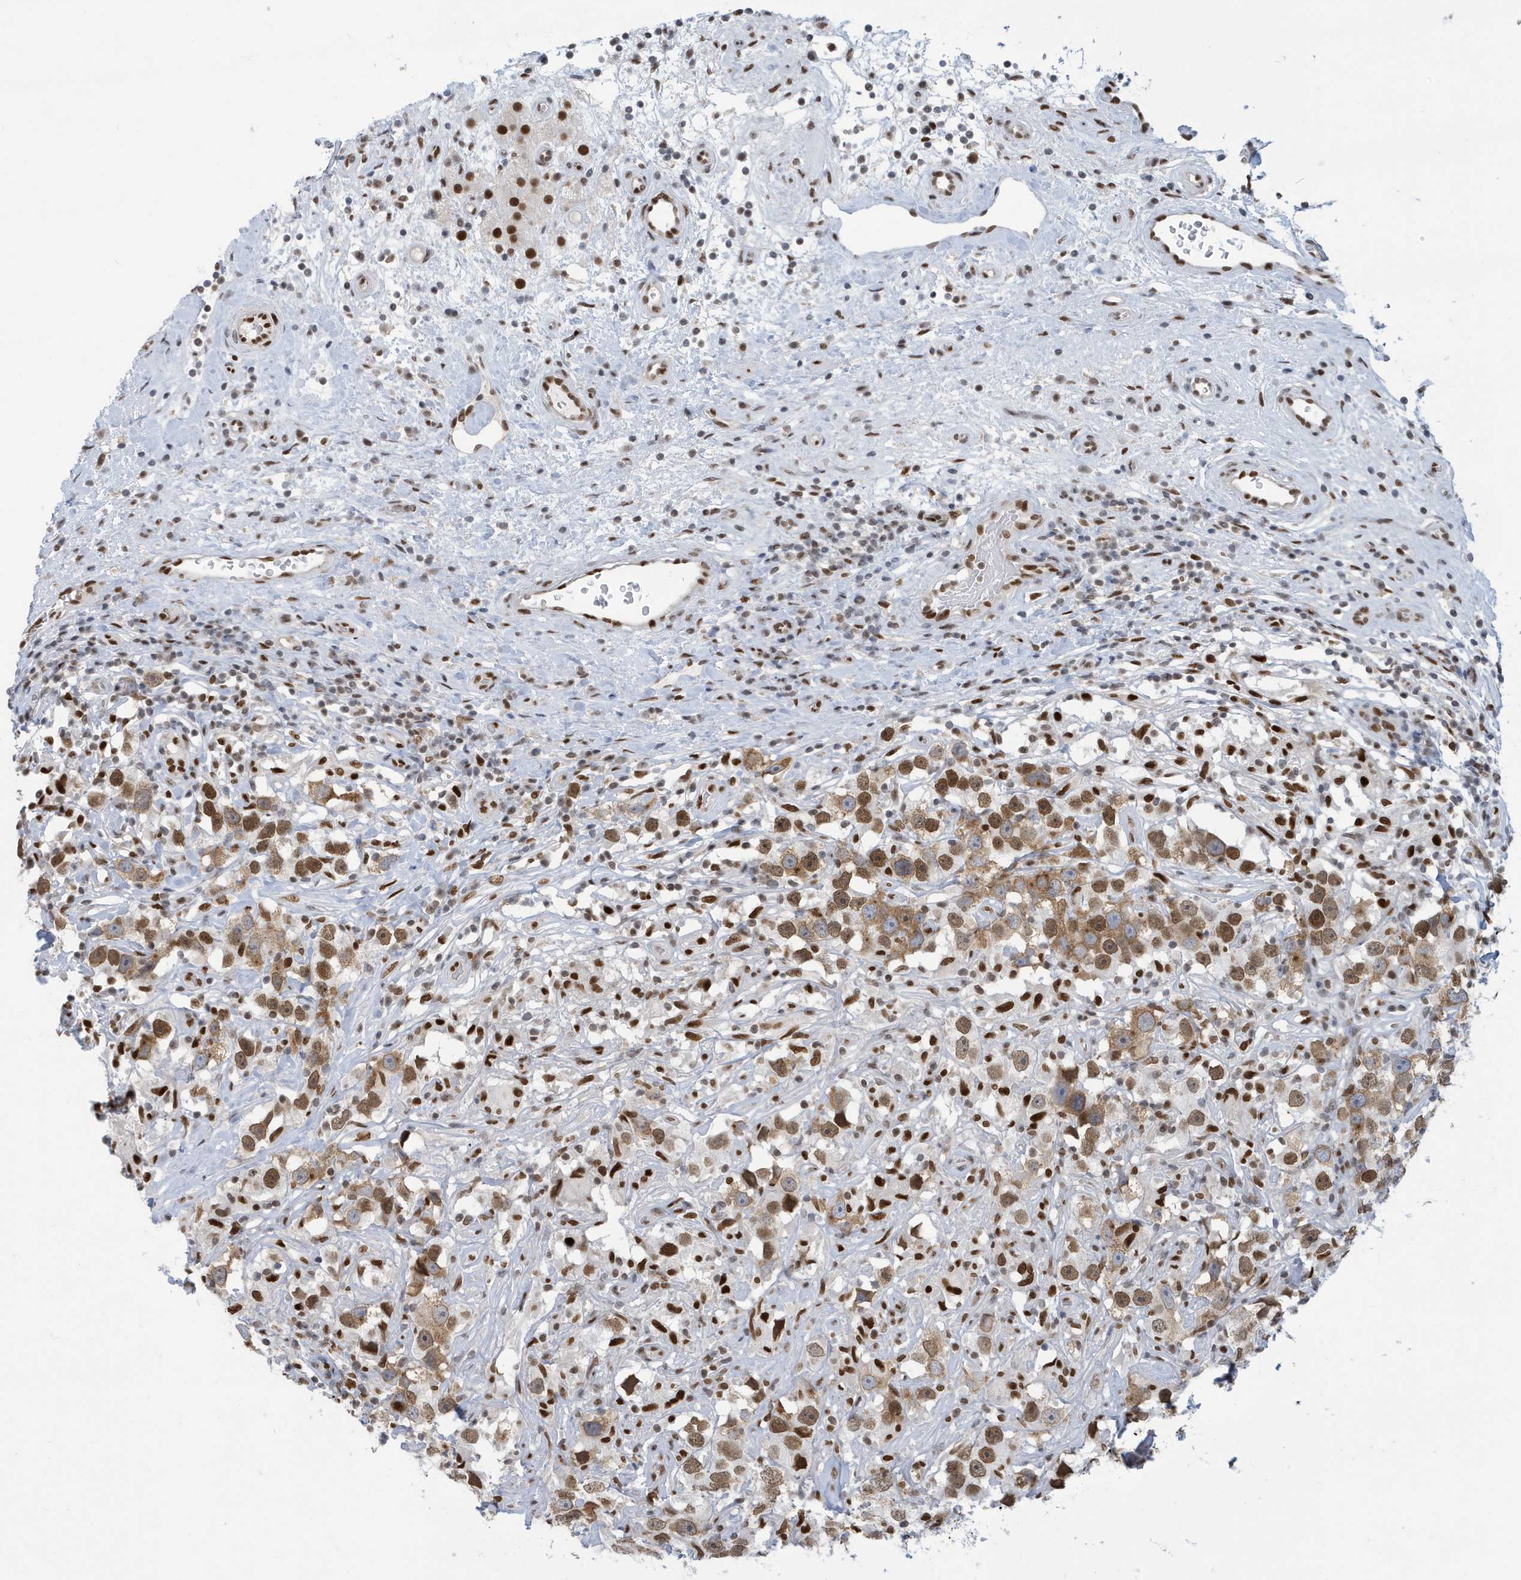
{"staining": {"intensity": "moderate", "quantity": ">75%", "location": "cytoplasmic/membranous,nuclear"}, "tissue": "testis cancer", "cell_type": "Tumor cells", "image_type": "cancer", "snomed": [{"axis": "morphology", "description": "Seminoma, NOS"}, {"axis": "topography", "description": "Testis"}], "caption": "A histopathology image of testis cancer (seminoma) stained for a protein displays moderate cytoplasmic/membranous and nuclear brown staining in tumor cells.", "gene": "PCYT1A", "patient": {"sex": "male", "age": 49}}